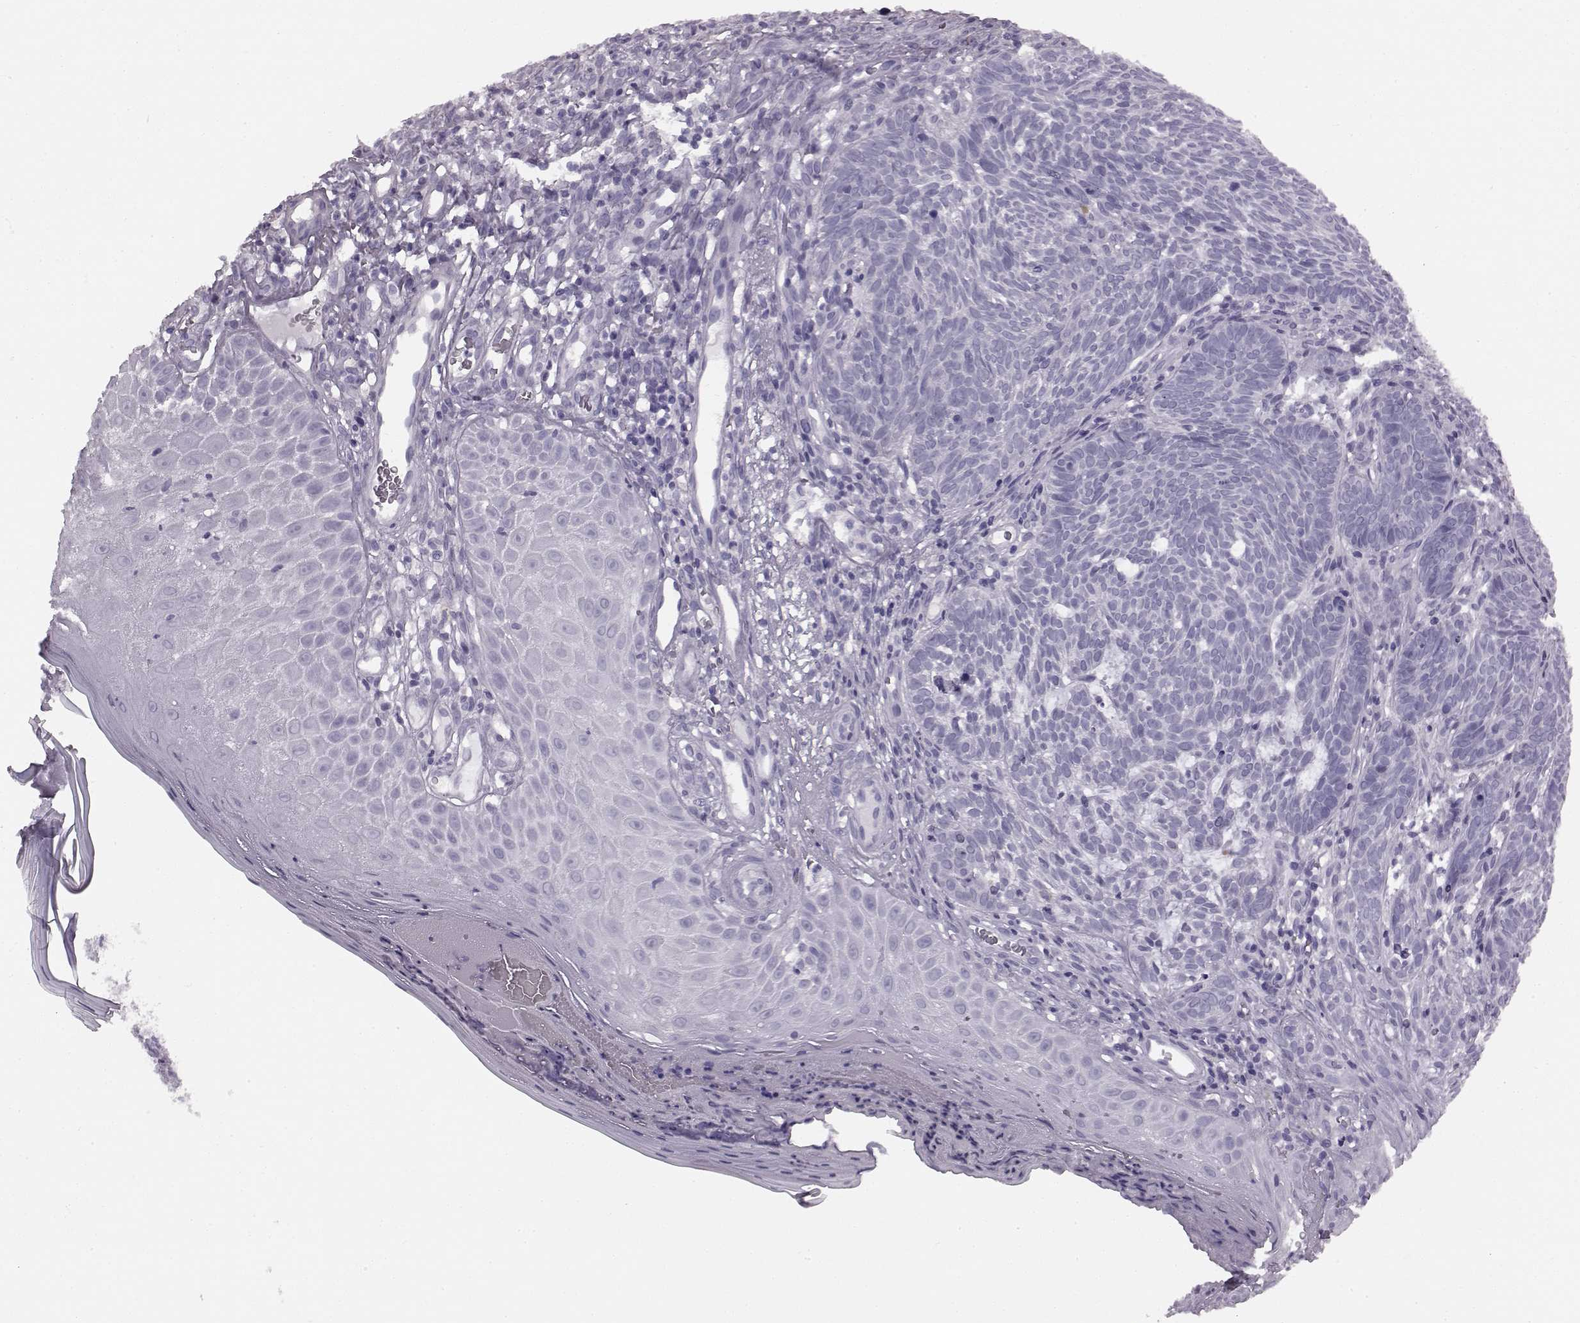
{"staining": {"intensity": "negative", "quantity": "none", "location": "none"}, "tissue": "skin cancer", "cell_type": "Tumor cells", "image_type": "cancer", "snomed": [{"axis": "morphology", "description": "Basal cell carcinoma"}, {"axis": "topography", "description": "Skin"}], "caption": "Immunohistochemistry of skin cancer displays no staining in tumor cells.", "gene": "JSRP1", "patient": {"sex": "male", "age": 59}}